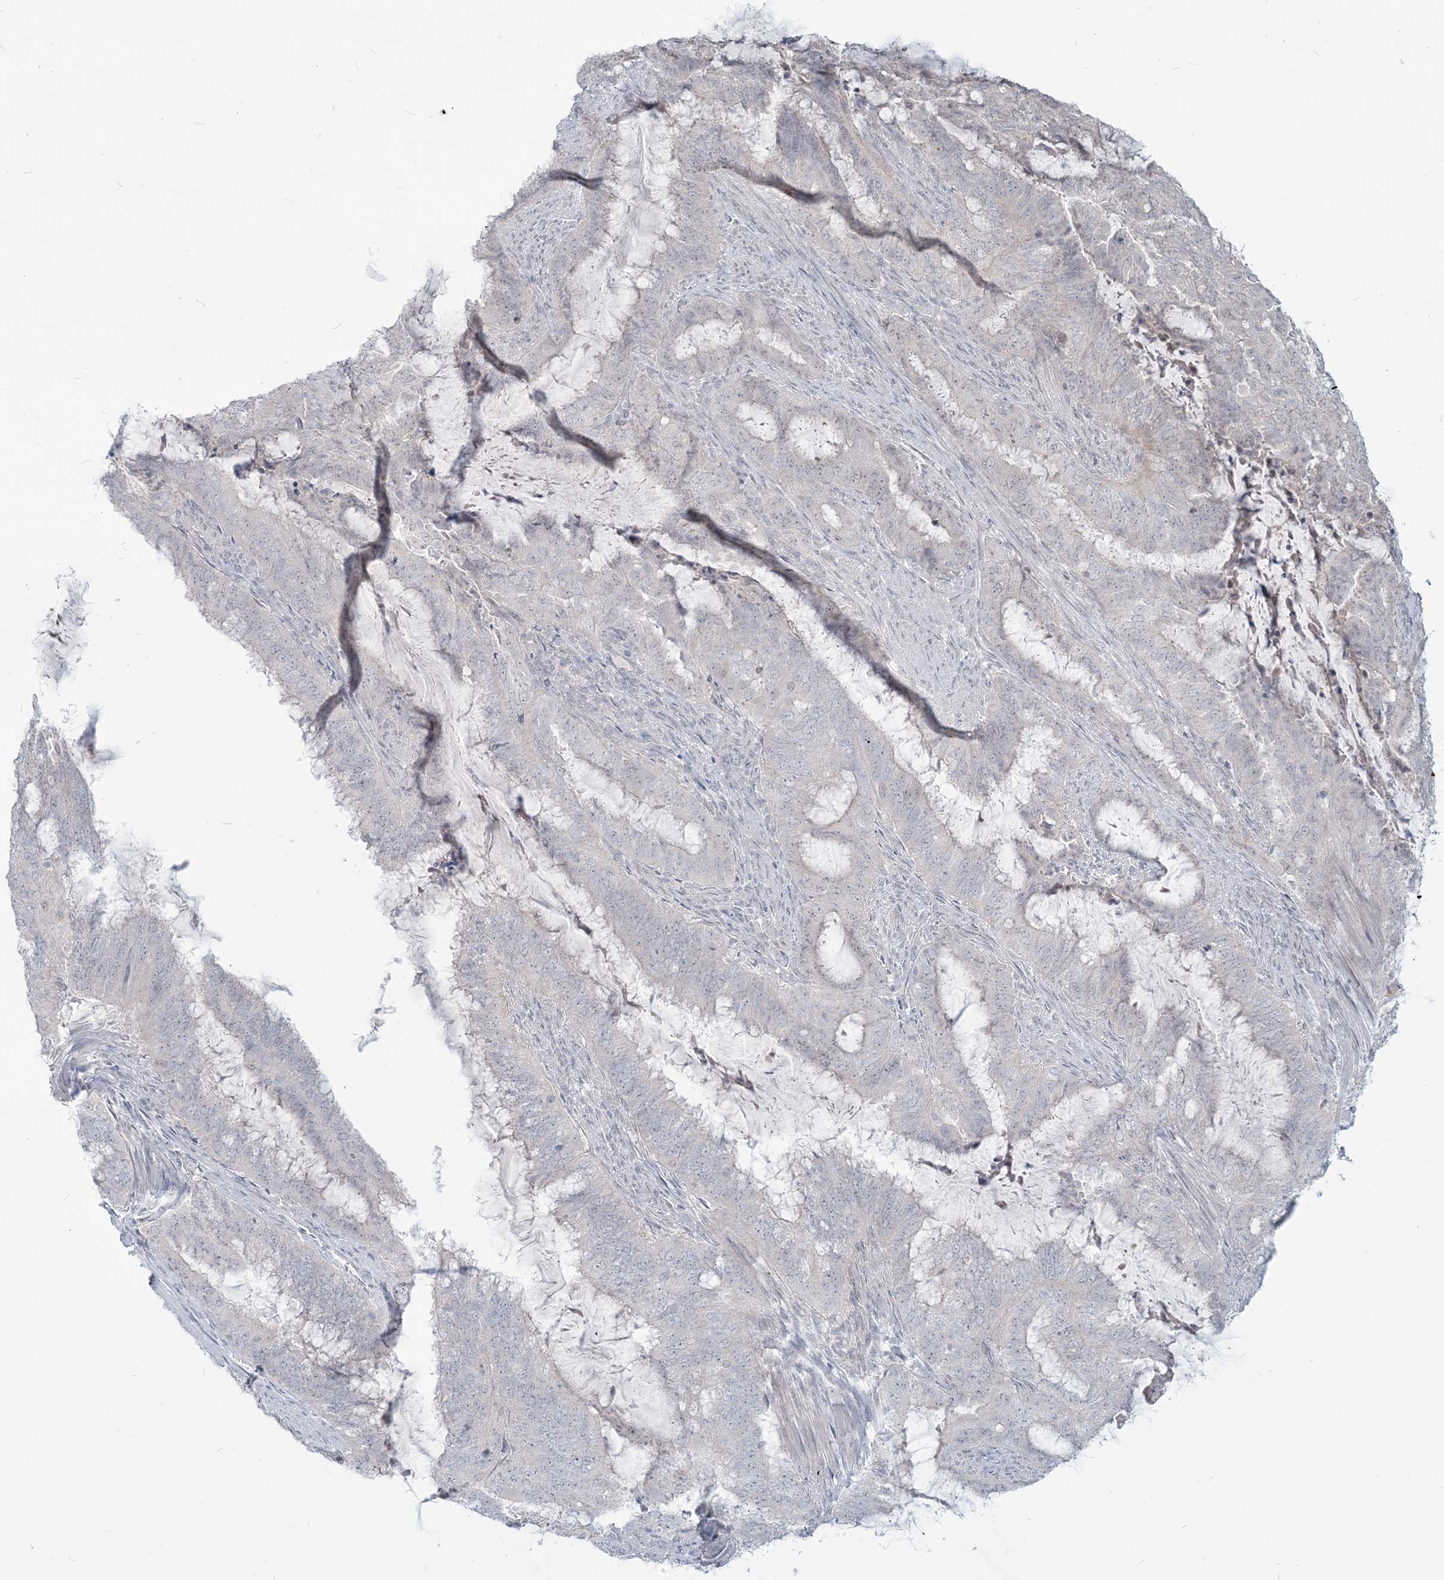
{"staining": {"intensity": "negative", "quantity": "none", "location": "none"}, "tissue": "endometrial cancer", "cell_type": "Tumor cells", "image_type": "cancer", "snomed": [{"axis": "morphology", "description": "Adenocarcinoma, NOS"}, {"axis": "topography", "description": "Endometrium"}], "caption": "A photomicrograph of human endometrial adenocarcinoma is negative for staining in tumor cells.", "gene": "SDAD1", "patient": {"sex": "female", "age": 51}}